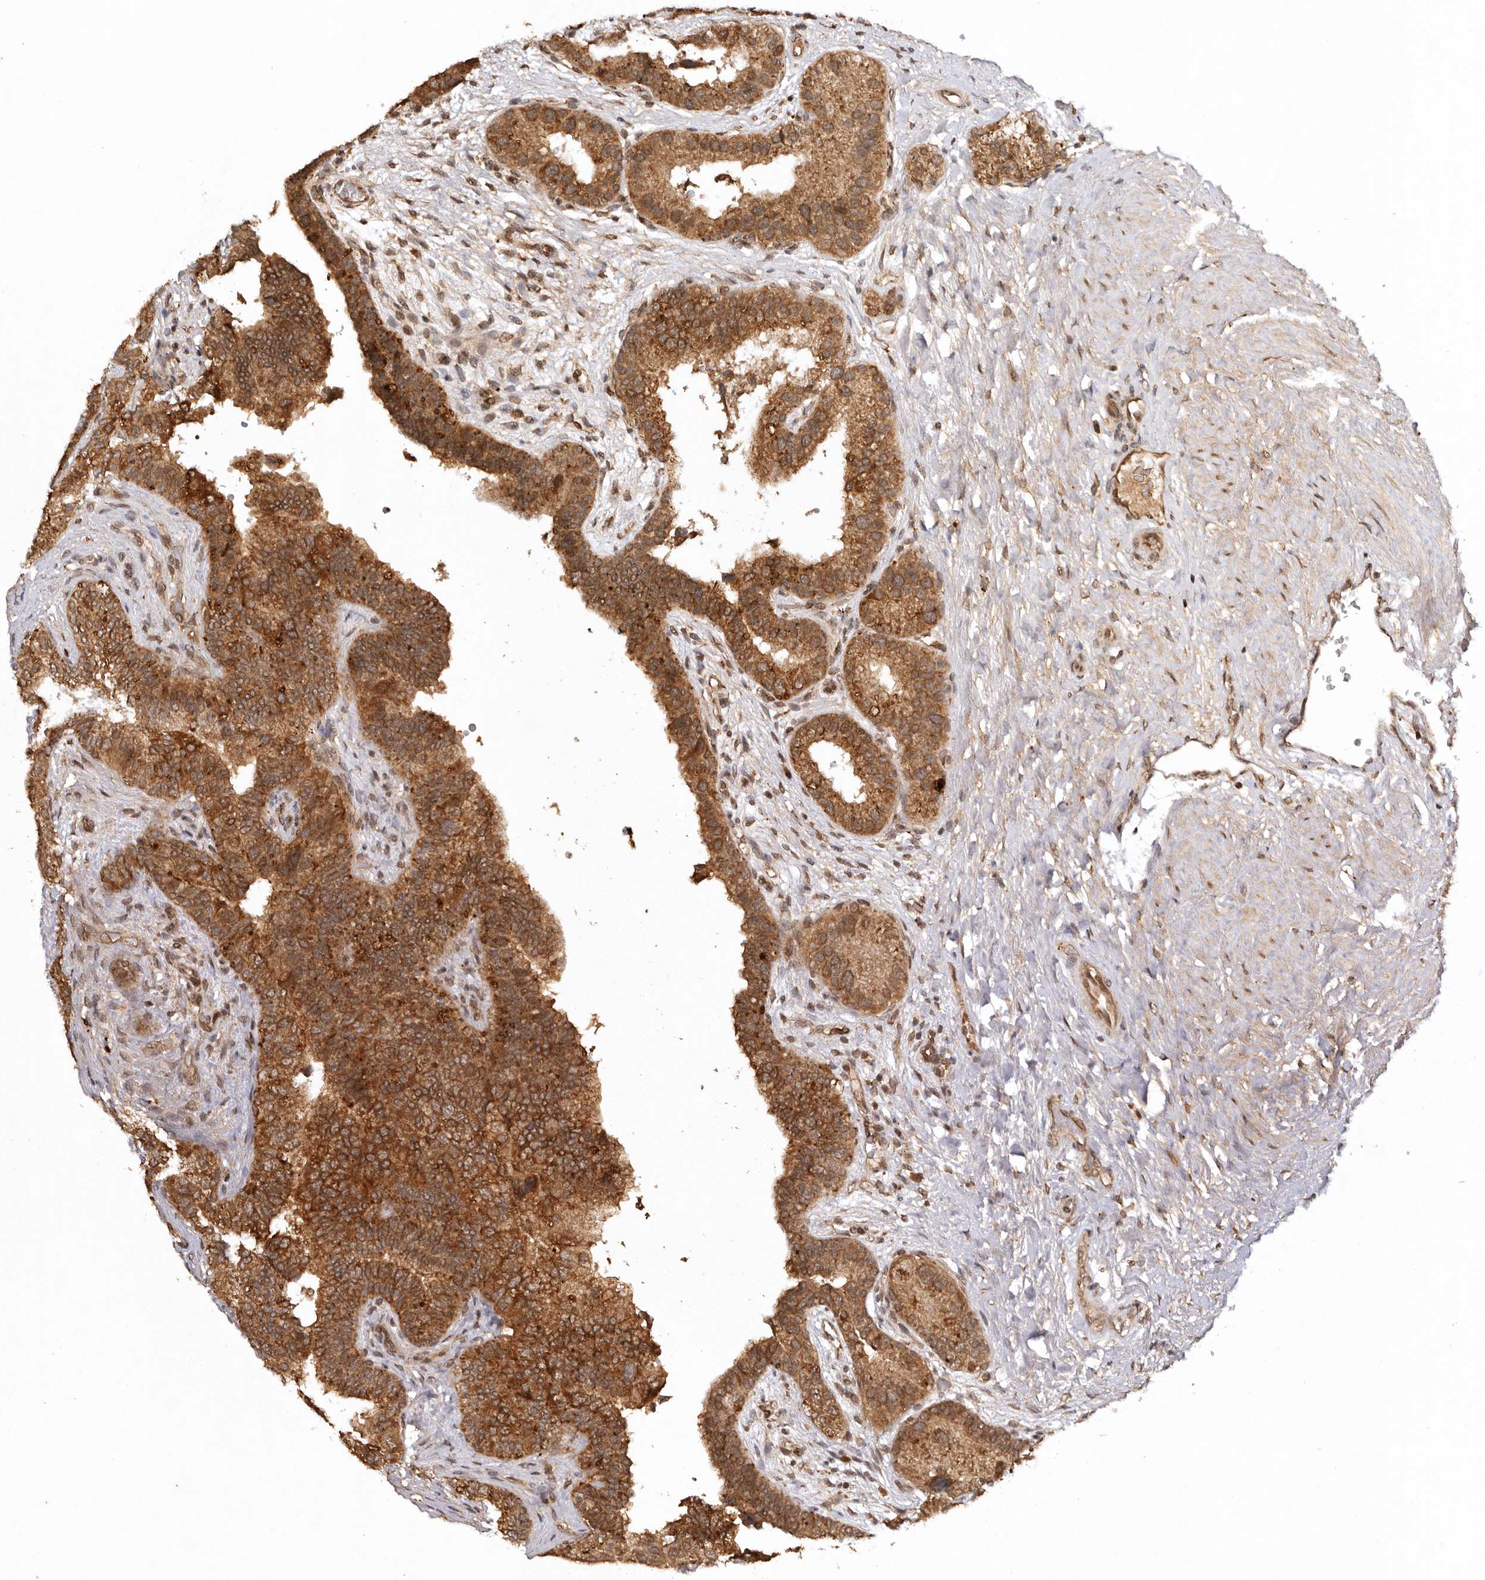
{"staining": {"intensity": "strong", "quantity": ">75%", "location": "cytoplasmic/membranous"}, "tissue": "prostate cancer", "cell_type": "Tumor cells", "image_type": "cancer", "snomed": [{"axis": "morphology", "description": "Adenocarcinoma, High grade"}, {"axis": "topography", "description": "Prostate"}], "caption": "IHC (DAB (3,3'-diaminobenzidine)) staining of human adenocarcinoma (high-grade) (prostate) exhibits strong cytoplasmic/membranous protein expression in about >75% of tumor cells. (IHC, brightfield microscopy, high magnification).", "gene": "TARS2", "patient": {"sex": "male", "age": 56}}